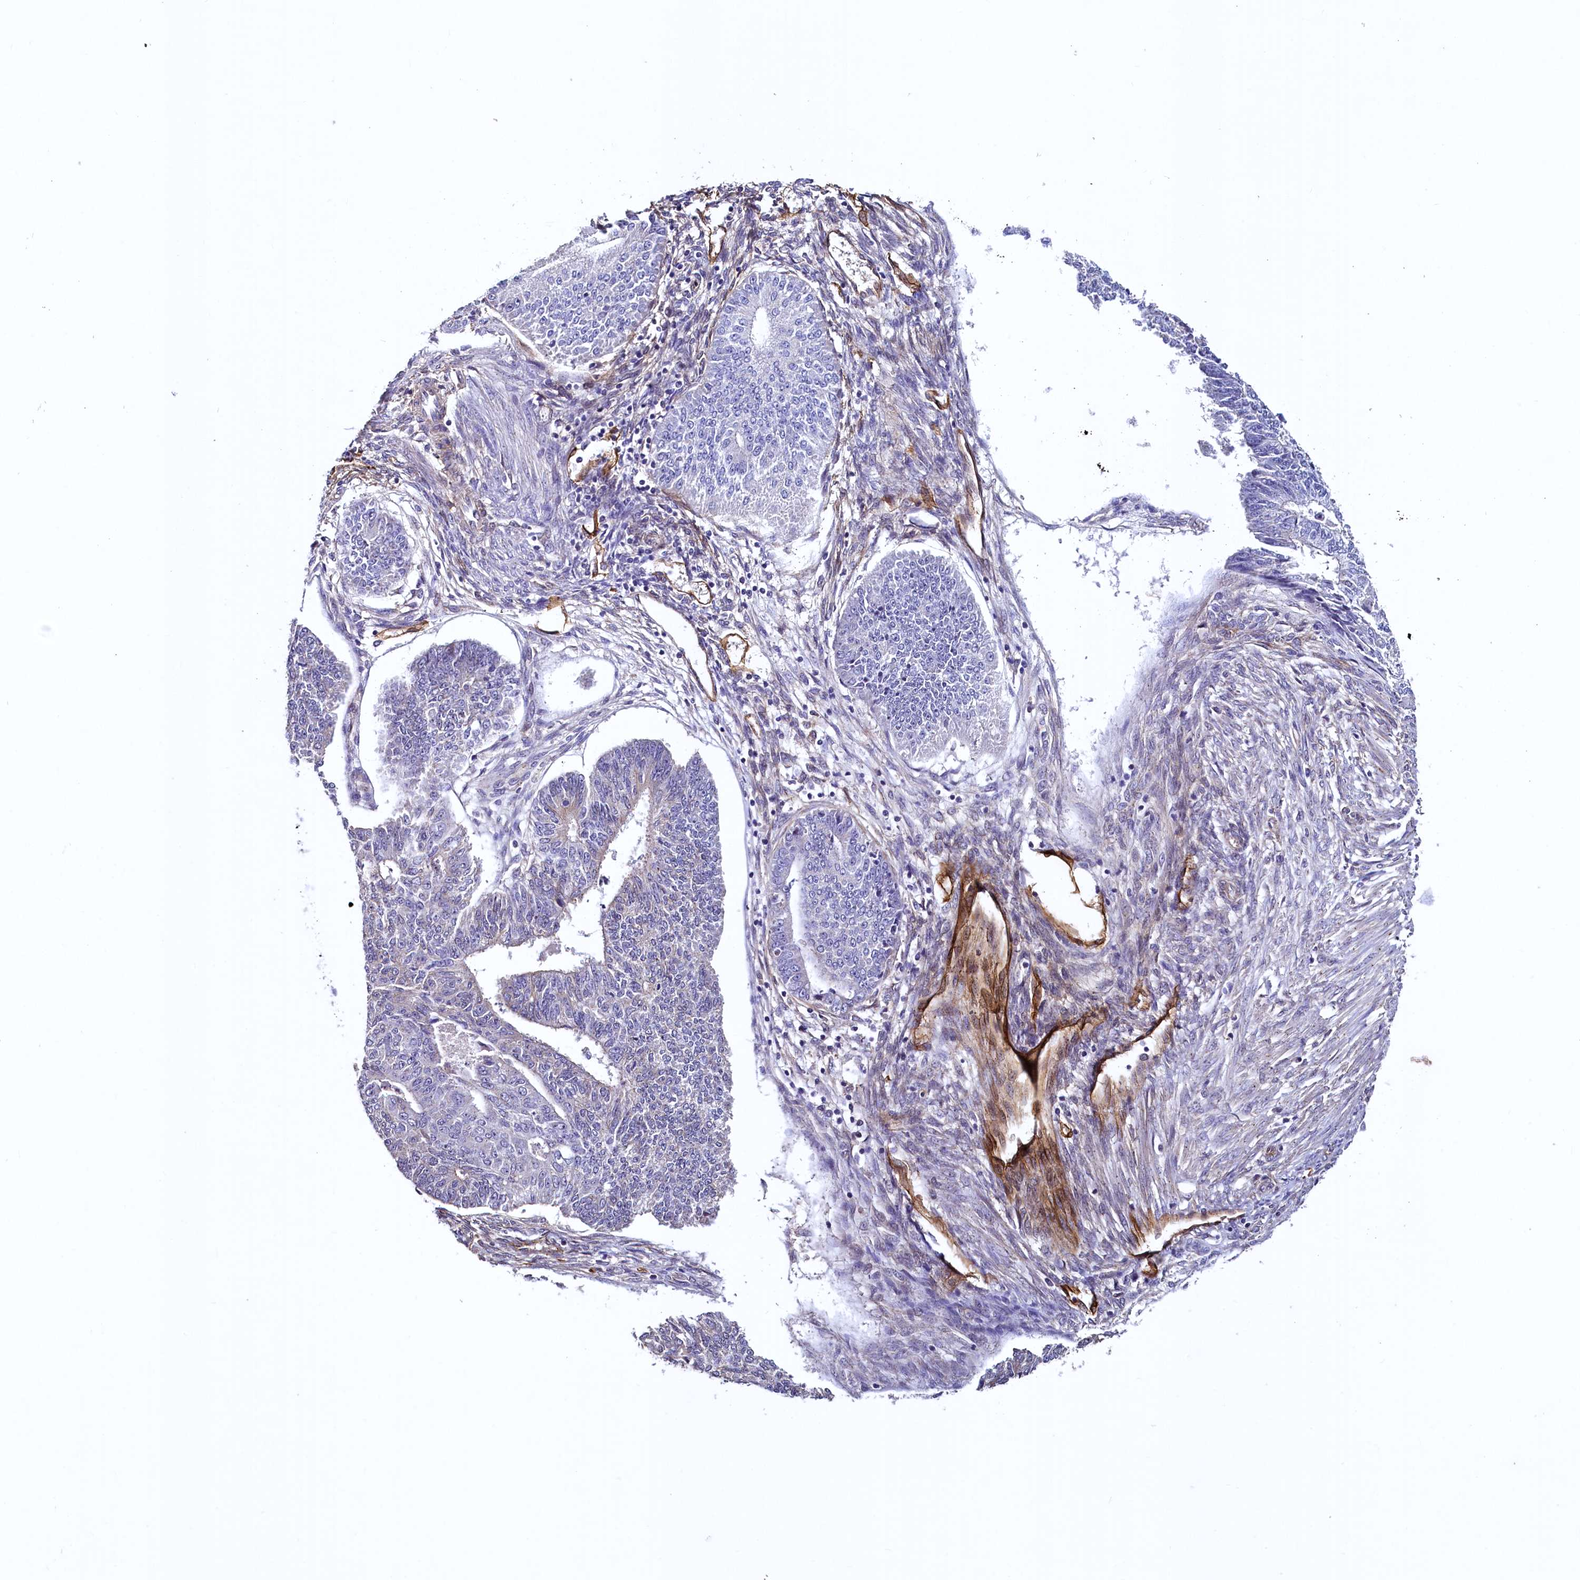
{"staining": {"intensity": "negative", "quantity": "none", "location": "none"}, "tissue": "endometrial cancer", "cell_type": "Tumor cells", "image_type": "cancer", "snomed": [{"axis": "morphology", "description": "Adenocarcinoma, NOS"}, {"axis": "topography", "description": "Endometrium"}], "caption": "High magnification brightfield microscopy of endometrial adenocarcinoma stained with DAB (3,3'-diaminobenzidine) (brown) and counterstained with hematoxylin (blue): tumor cells show no significant staining.", "gene": "PALM", "patient": {"sex": "female", "age": 32}}